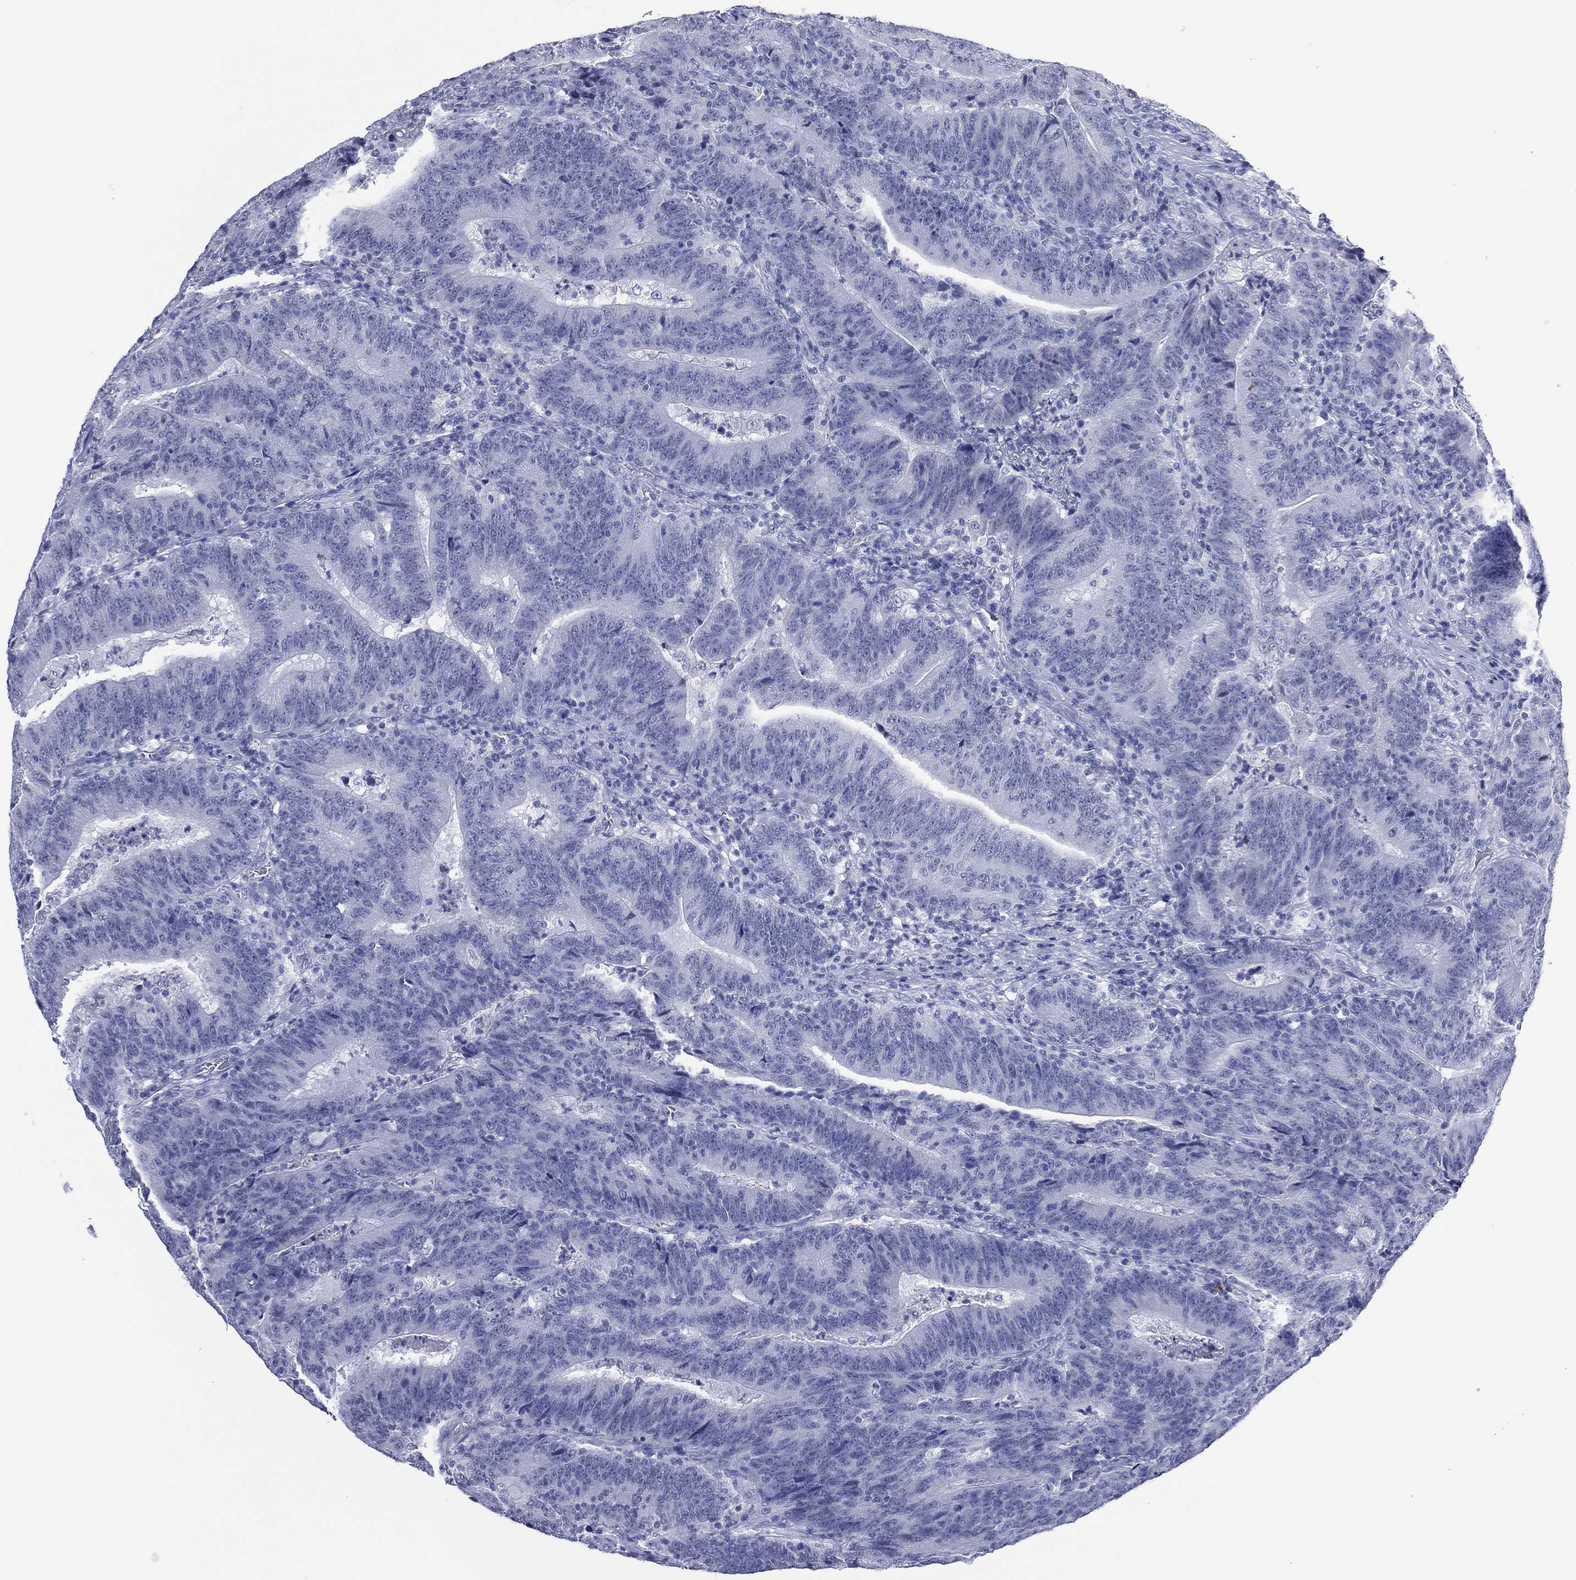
{"staining": {"intensity": "negative", "quantity": "none", "location": "none"}, "tissue": "colorectal cancer", "cell_type": "Tumor cells", "image_type": "cancer", "snomed": [{"axis": "morphology", "description": "Adenocarcinoma, NOS"}, {"axis": "topography", "description": "Colon"}], "caption": "Immunohistochemistry (IHC) of human colorectal cancer shows no expression in tumor cells.", "gene": "UTF1", "patient": {"sex": "female", "age": 75}}